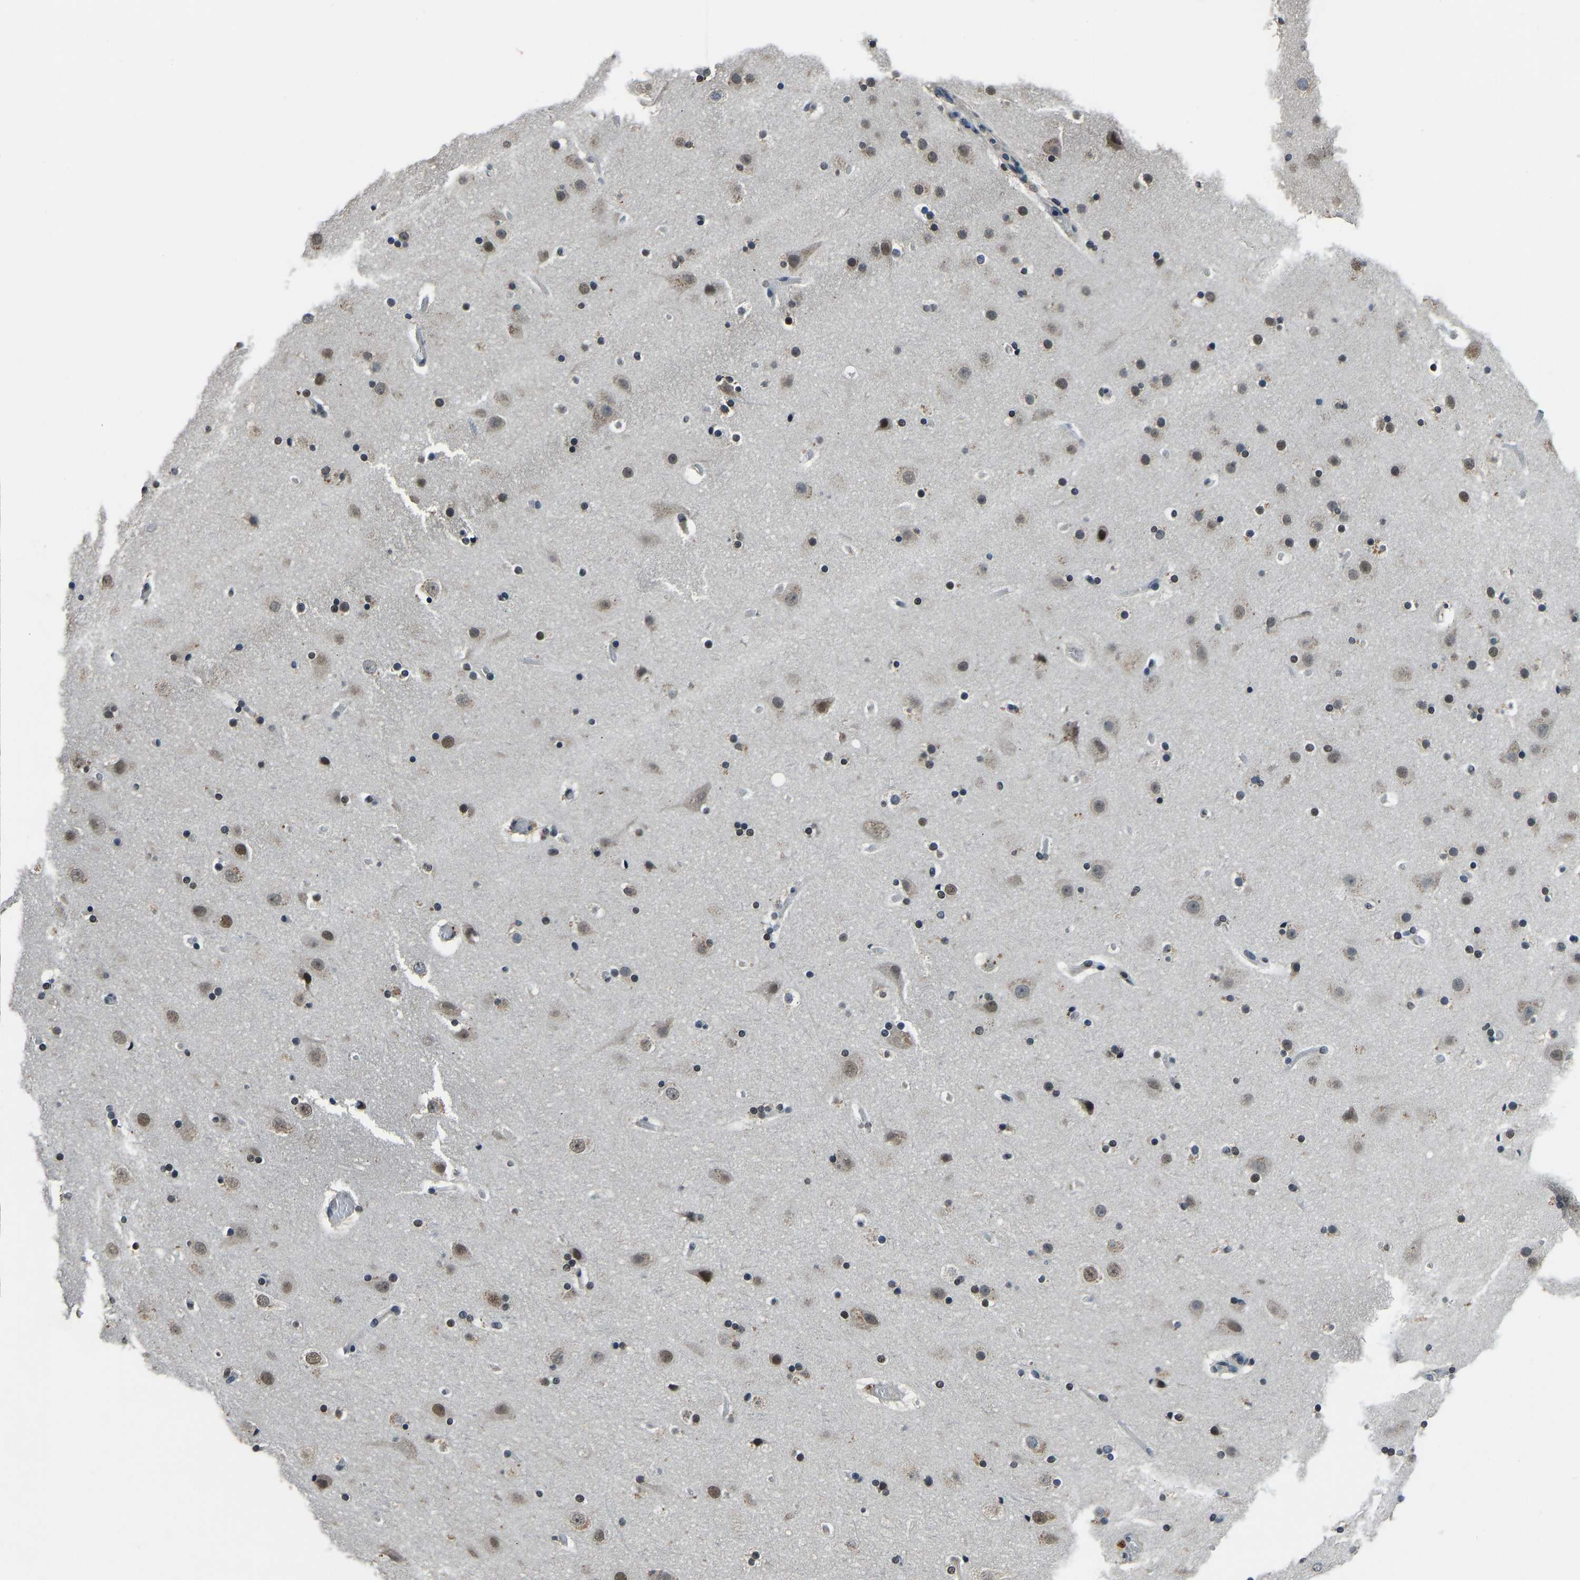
{"staining": {"intensity": "negative", "quantity": "none", "location": "none"}, "tissue": "cerebral cortex", "cell_type": "Endothelial cells", "image_type": "normal", "snomed": [{"axis": "morphology", "description": "Normal tissue, NOS"}, {"axis": "topography", "description": "Cerebral cortex"}], "caption": "Cerebral cortex was stained to show a protein in brown. There is no significant expression in endothelial cells. The staining was performed using DAB (3,3'-diaminobenzidine) to visualize the protein expression in brown, while the nuclei were stained in blue with hematoxylin (Magnification: 20x).", "gene": "TOX4", "patient": {"sex": "male", "age": 57}}